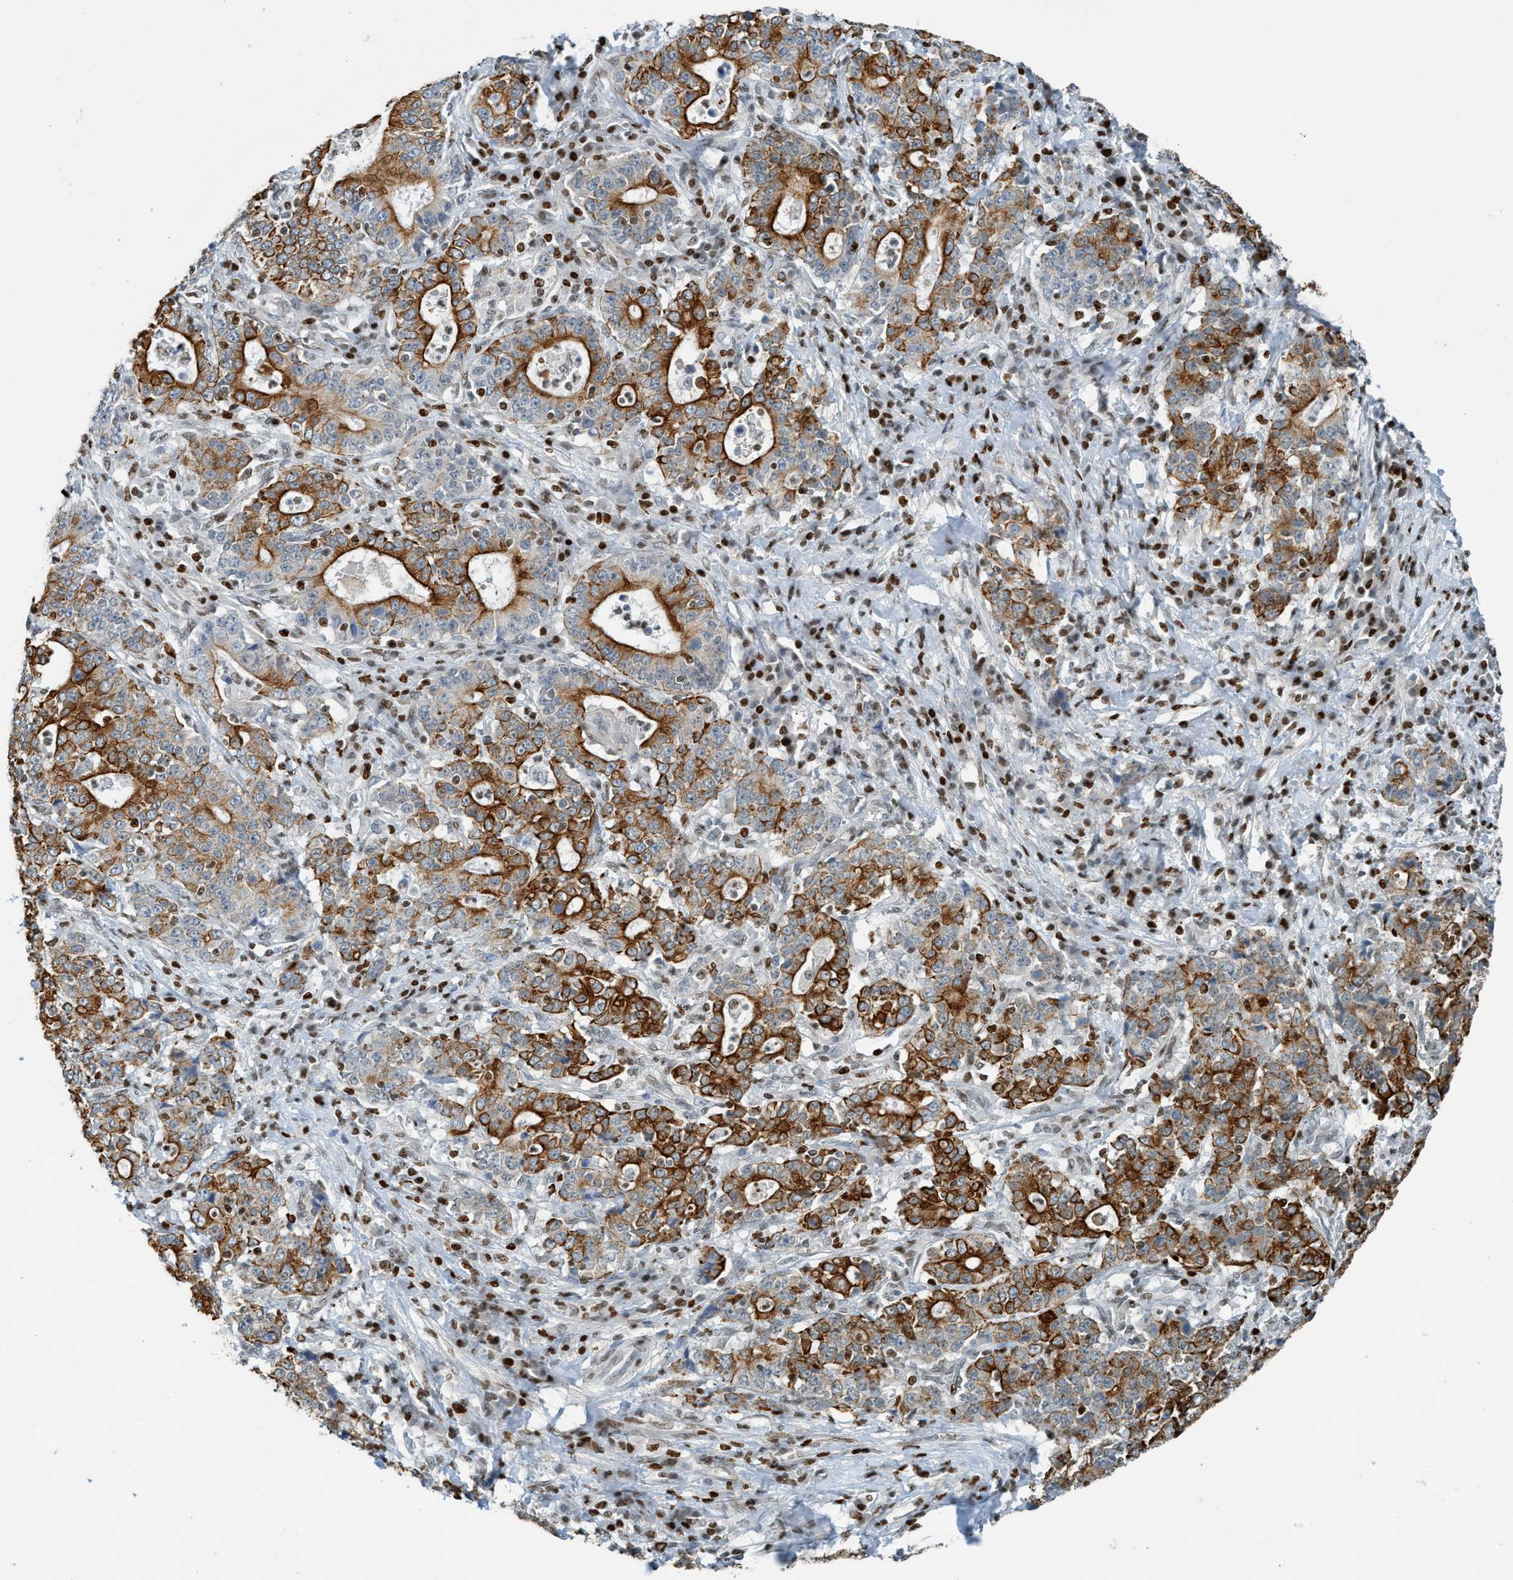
{"staining": {"intensity": "strong", "quantity": ">75%", "location": "cytoplasmic/membranous"}, "tissue": "stomach cancer", "cell_type": "Tumor cells", "image_type": "cancer", "snomed": [{"axis": "morphology", "description": "Normal tissue, NOS"}, {"axis": "morphology", "description": "Adenocarcinoma, NOS"}, {"axis": "topography", "description": "Stomach, upper"}, {"axis": "topography", "description": "Stomach"}], "caption": "A high amount of strong cytoplasmic/membranous positivity is appreciated in about >75% of tumor cells in adenocarcinoma (stomach) tissue.", "gene": "SH3D19", "patient": {"sex": "male", "age": 59}}